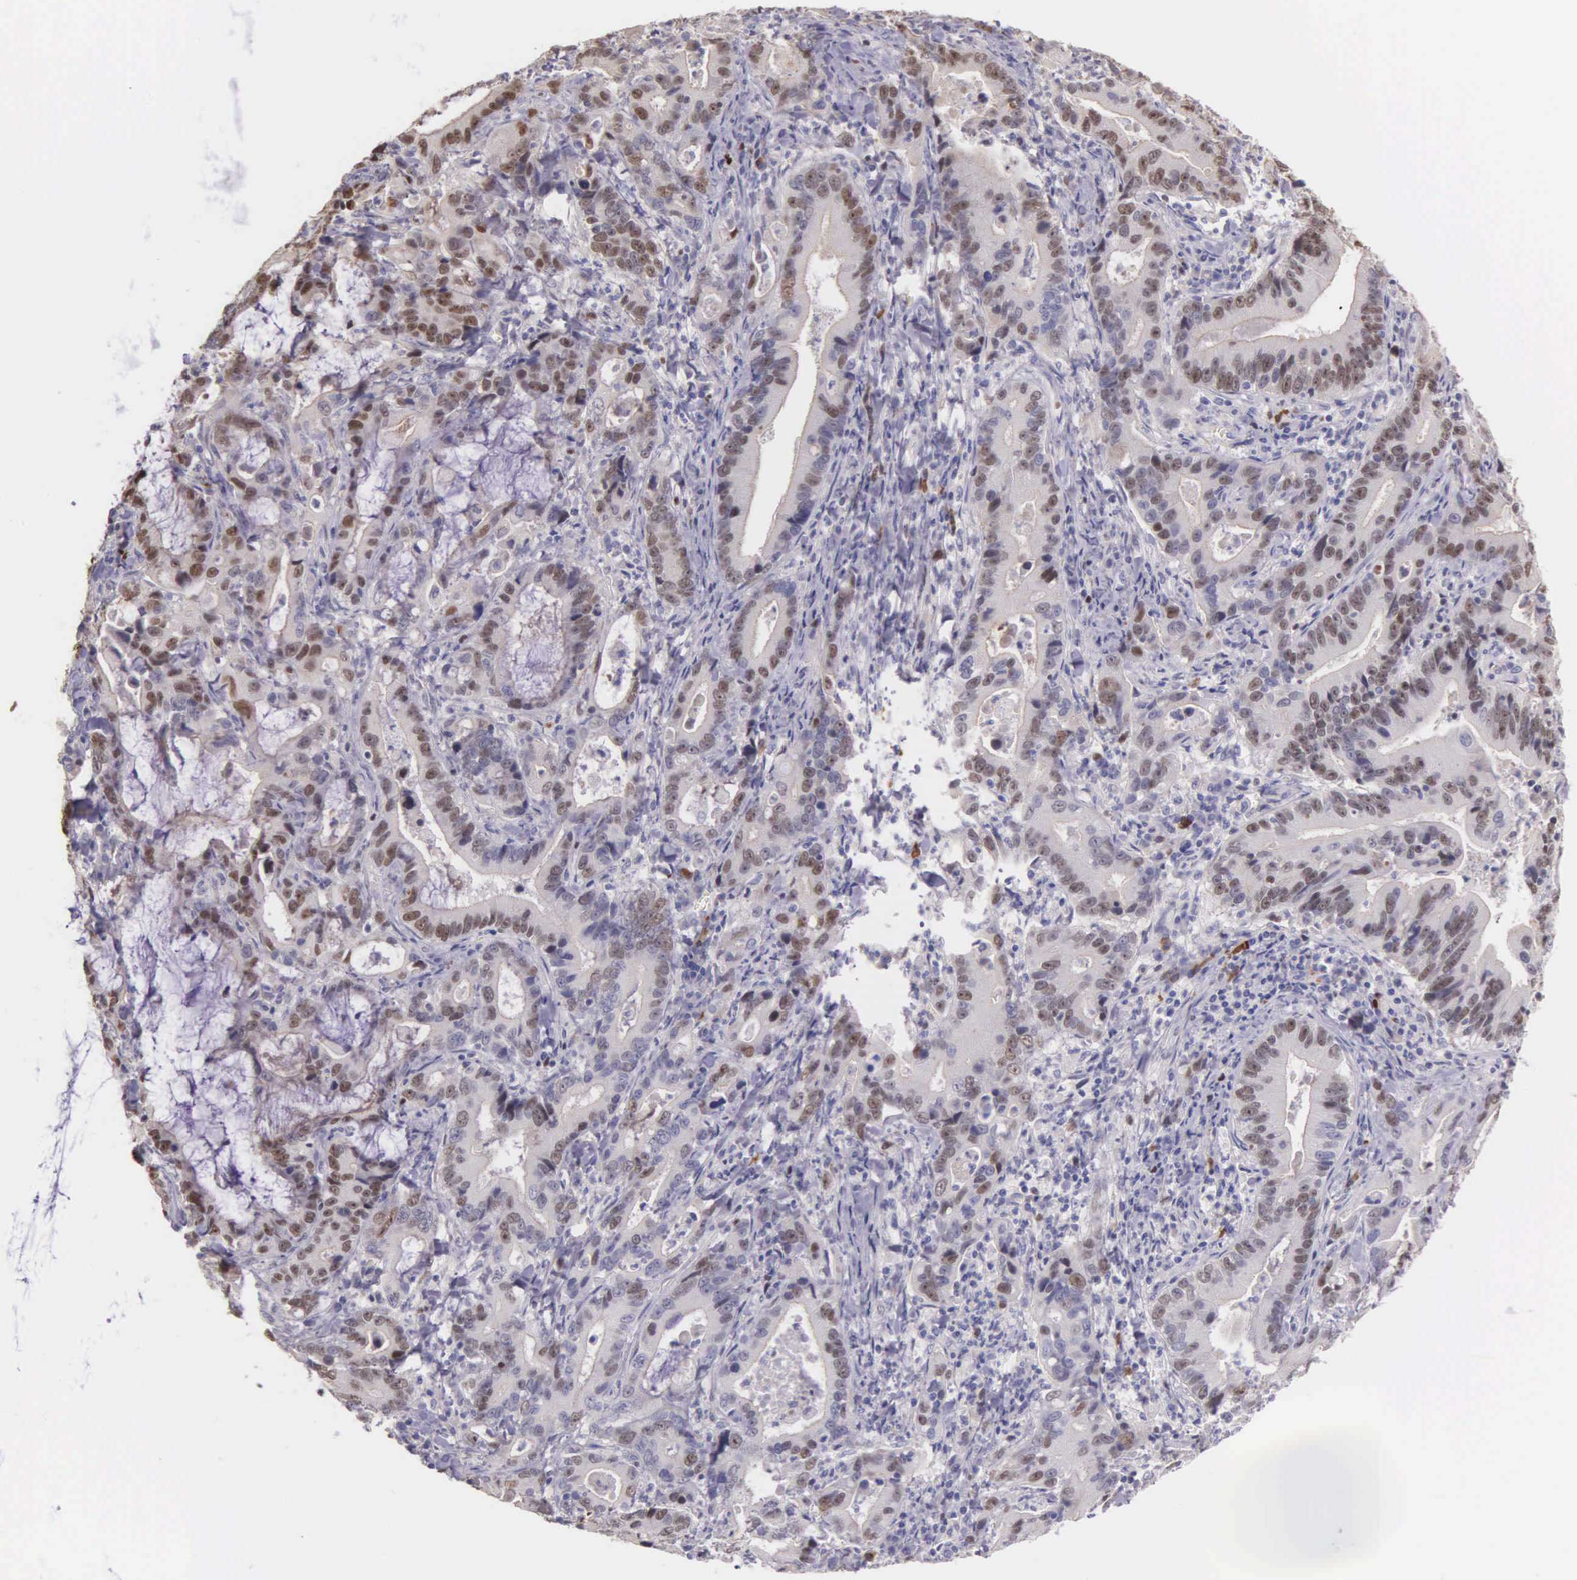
{"staining": {"intensity": "moderate", "quantity": "25%-75%", "location": "nuclear"}, "tissue": "stomach cancer", "cell_type": "Tumor cells", "image_type": "cancer", "snomed": [{"axis": "morphology", "description": "Adenocarcinoma, NOS"}, {"axis": "topography", "description": "Stomach, upper"}], "caption": "This image exhibits immunohistochemistry (IHC) staining of human stomach adenocarcinoma, with medium moderate nuclear staining in about 25%-75% of tumor cells.", "gene": "MCM5", "patient": {"sex": "male", "age": 63}}